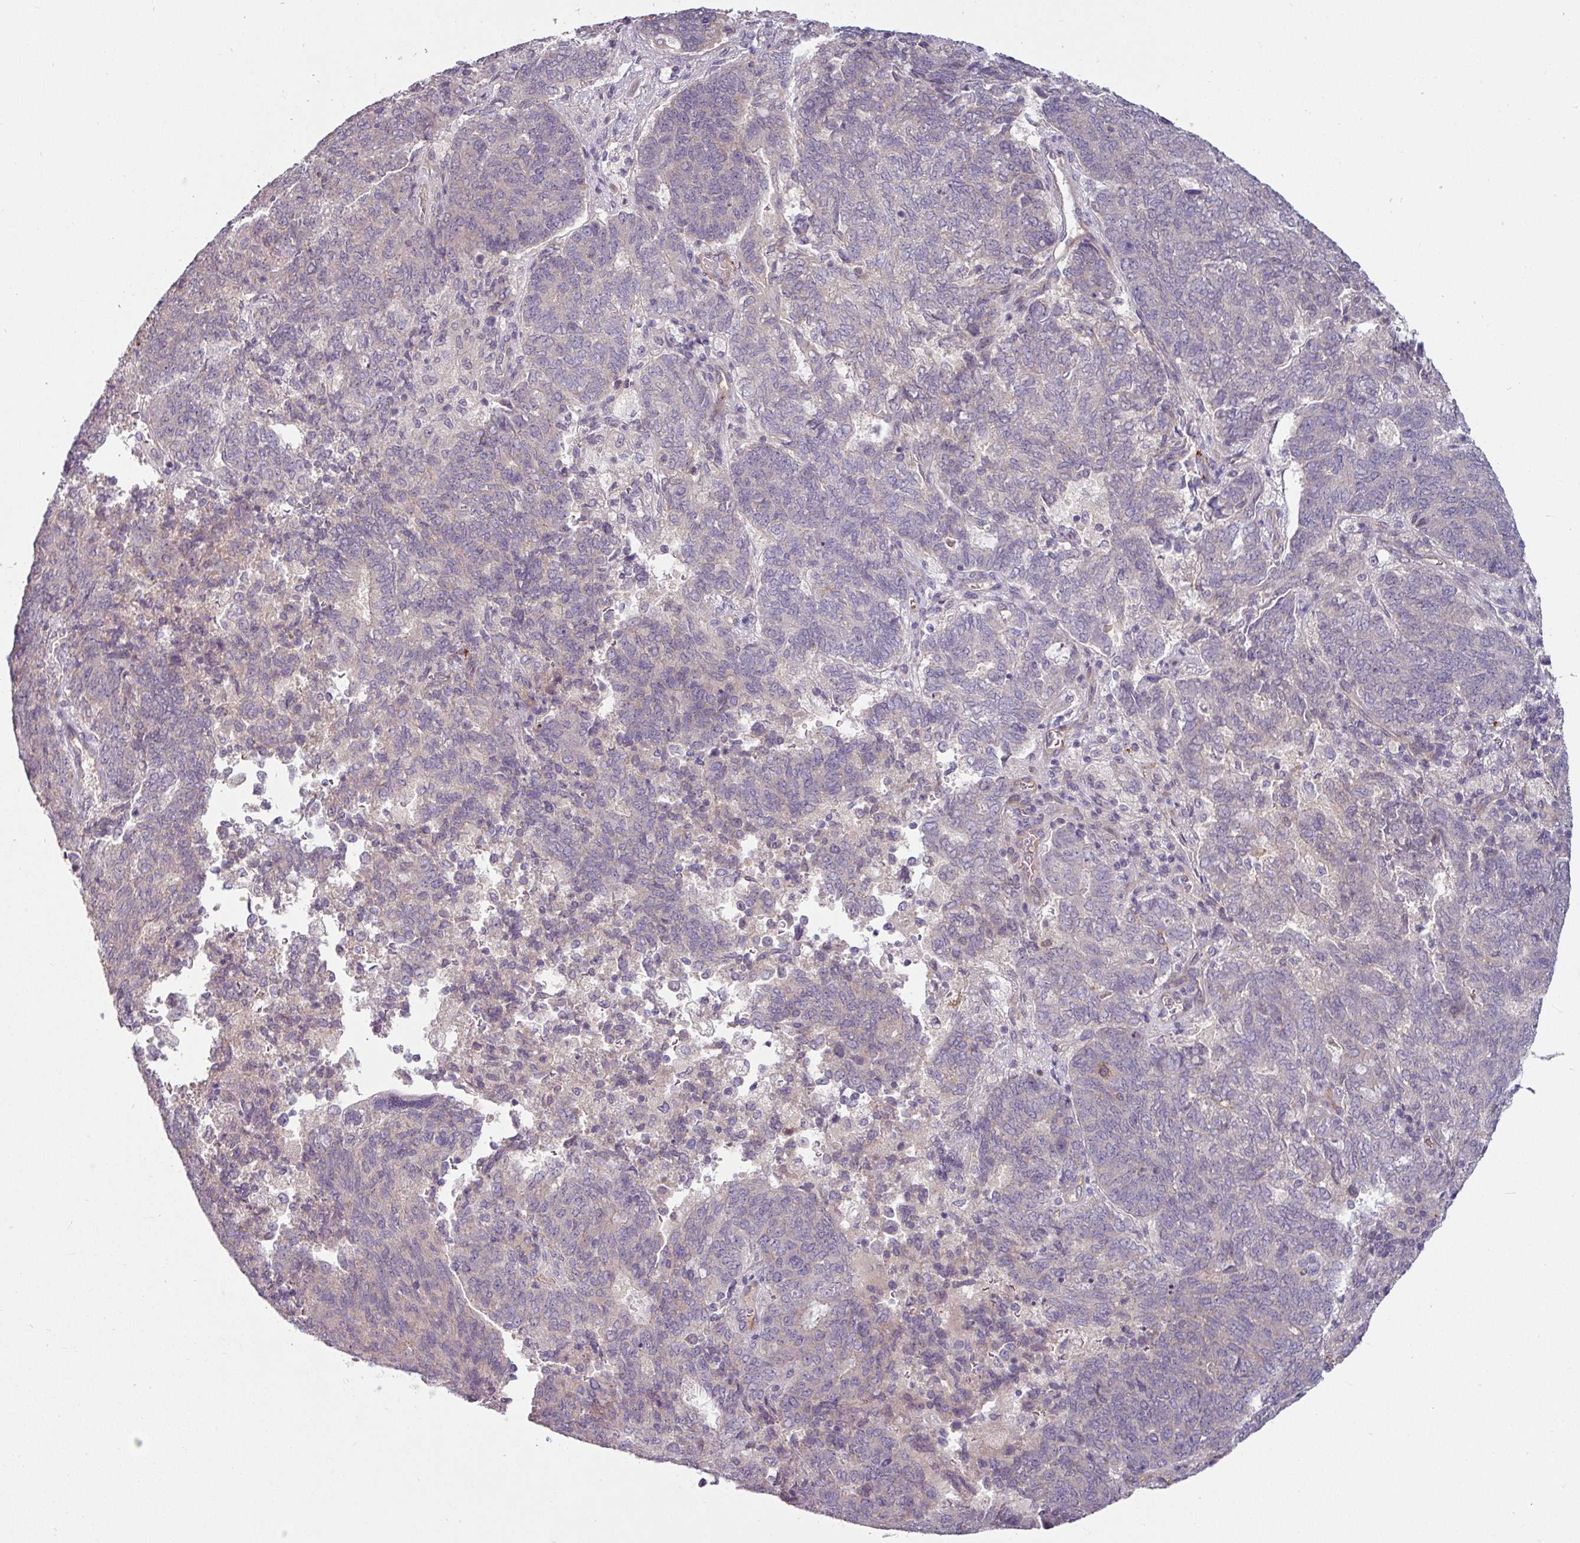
{"staining": {"intensity": "negative", "quantity": "none", "location": "none"}, "tissue": "endometrial cancer", "cell_type": "Tumor cells", "image_type": "cancer", "snomed": [{"axis": "morphology", "description": "Adenocarcinoma, NOS"}, {"axis": "topography", "description": "Endometrium"}], "caption": "High magnification brightfield microscopy of endometrial adenocarcinoma stained with DAB (3,3'-diaminobenzidine) (brown) and counterstained with hematoxylin (blue): tumor cells show no significant expression.", "gene": "MTMR14", "patient": {"sex": "female", "age": 80}}